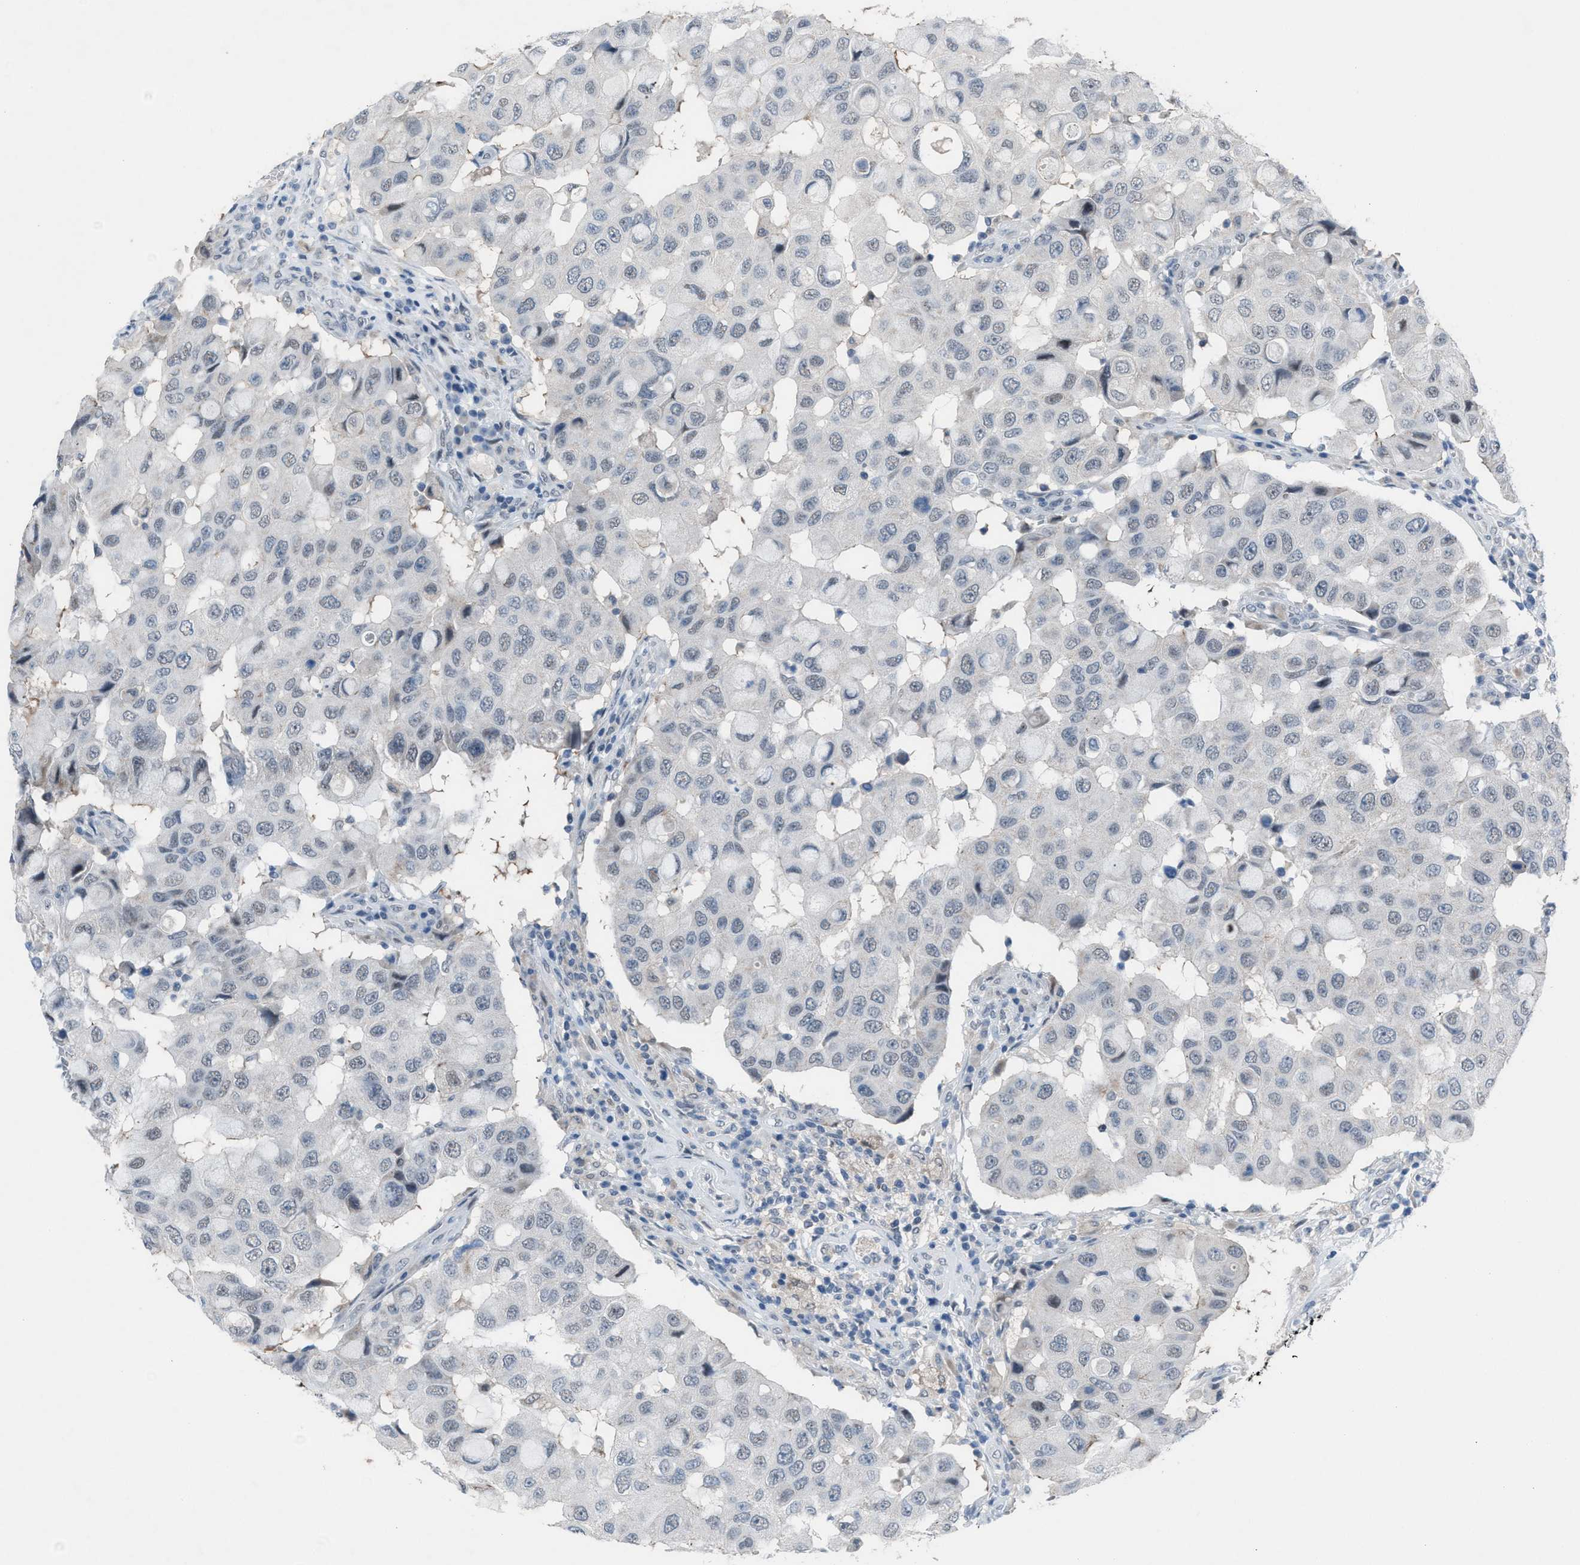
{"staining": {"intensity": "negative", "quantity": "none", "location": "none"}, "tissue": "breast cancer", "cell_type": "Tumor cells", "image_type": "cancer", "snomed": [{"axis": "morphology", "description": "Duct carcinoma"}, {"axis": "topography", "description": "Breast"}], "caption": "Human breast intraductal carcinoma stained for a protein using immunohistochemistry reveals no staining in tumor cells.", "gene": "ANAPC11", "patient": {"sex": "female", "age": 27}}